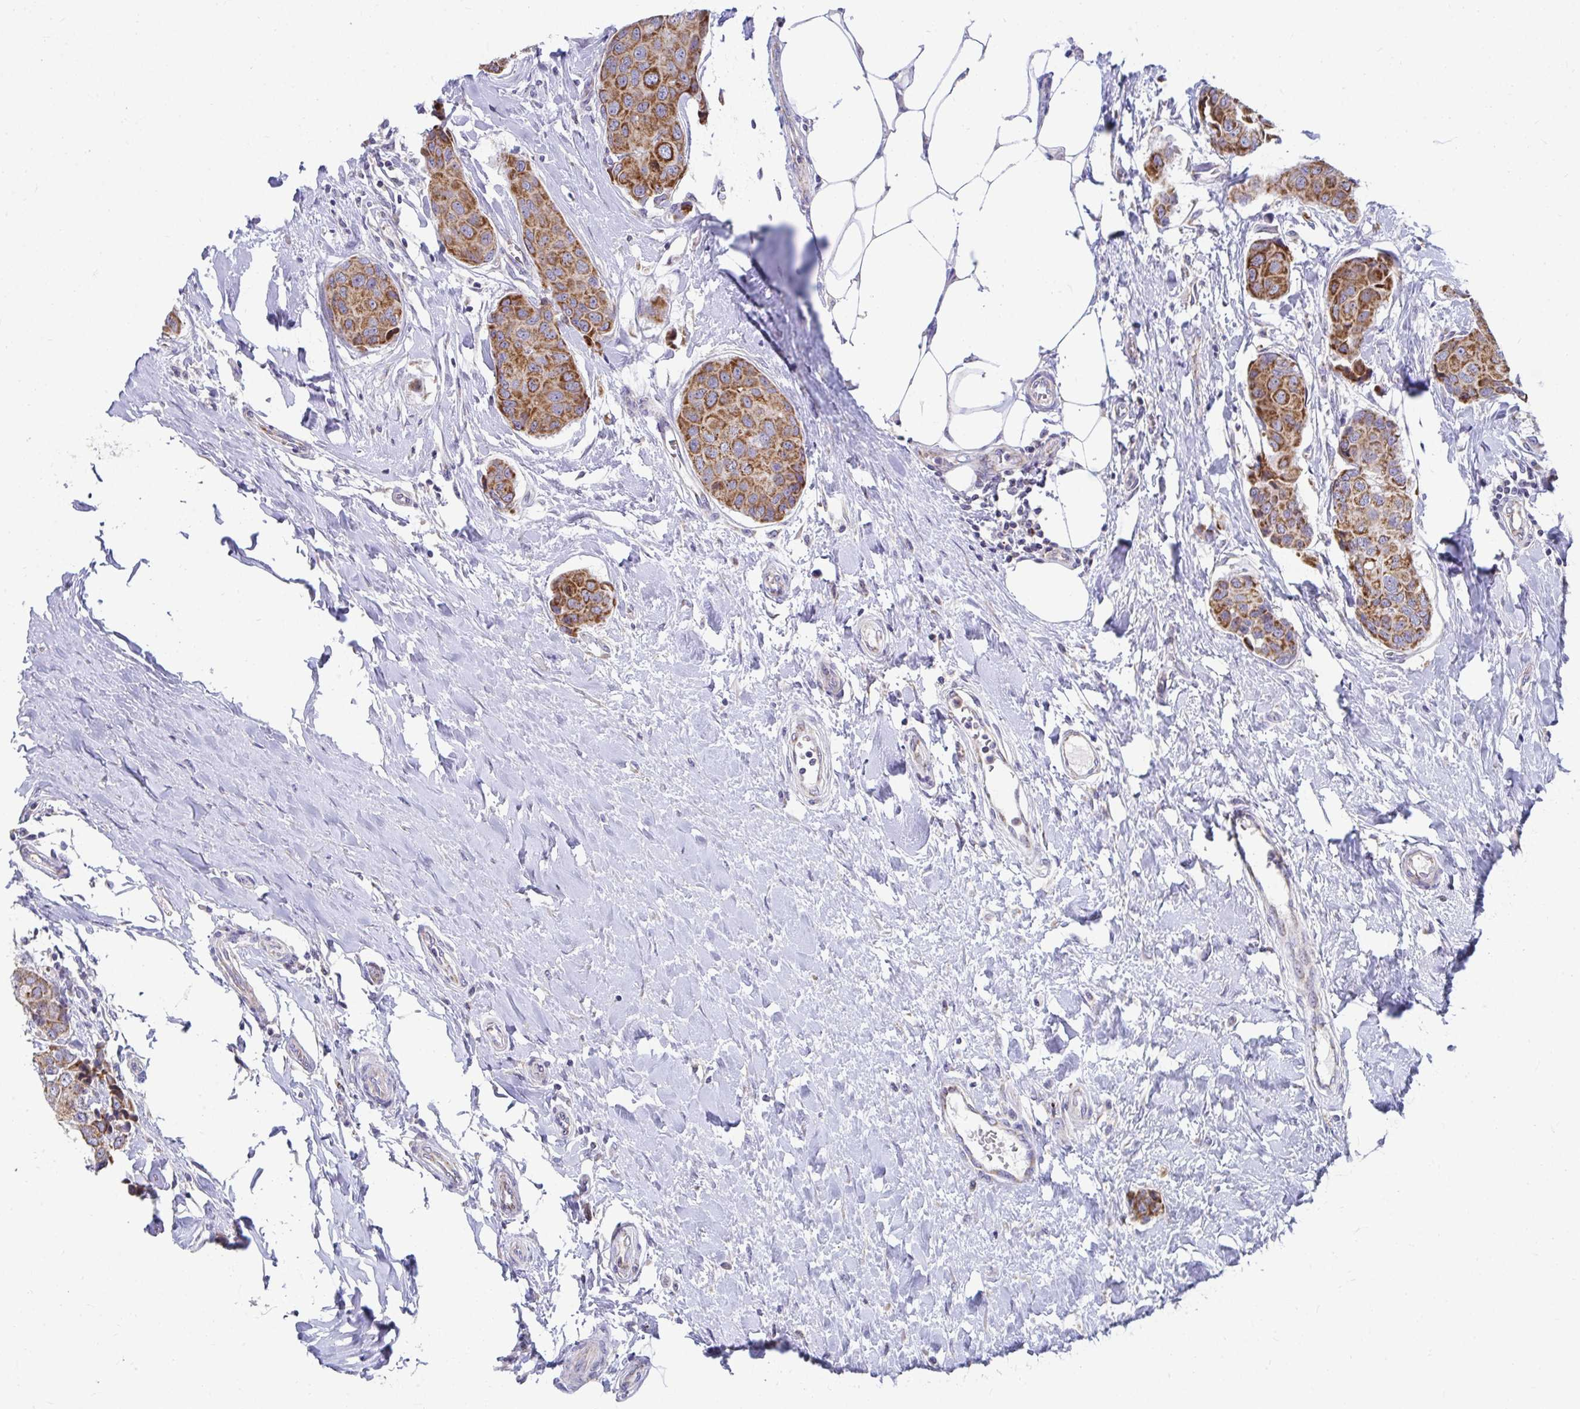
{"staining": {"intensity": "strong", "quantity": ">75%", "location": "cytoplasmic/membranous"}, "tissue": "breast cancer", "cell_type": "Tumor cells", "image_type": "cancer", "snomed": [{"axis": "morphology", "description": "Duct carcinoma"}, {"axis": "topography", "description": "Breast"}], "caption": "IHC (DAB (3,3'-diaminobenzidine)) staining of breast cancer demonstrates strong cytoplasmic/membranous protein expression in about >75% of tumor cells.", "gene": "EXOC5", "patient": {"sex": "female", "age": 80}}